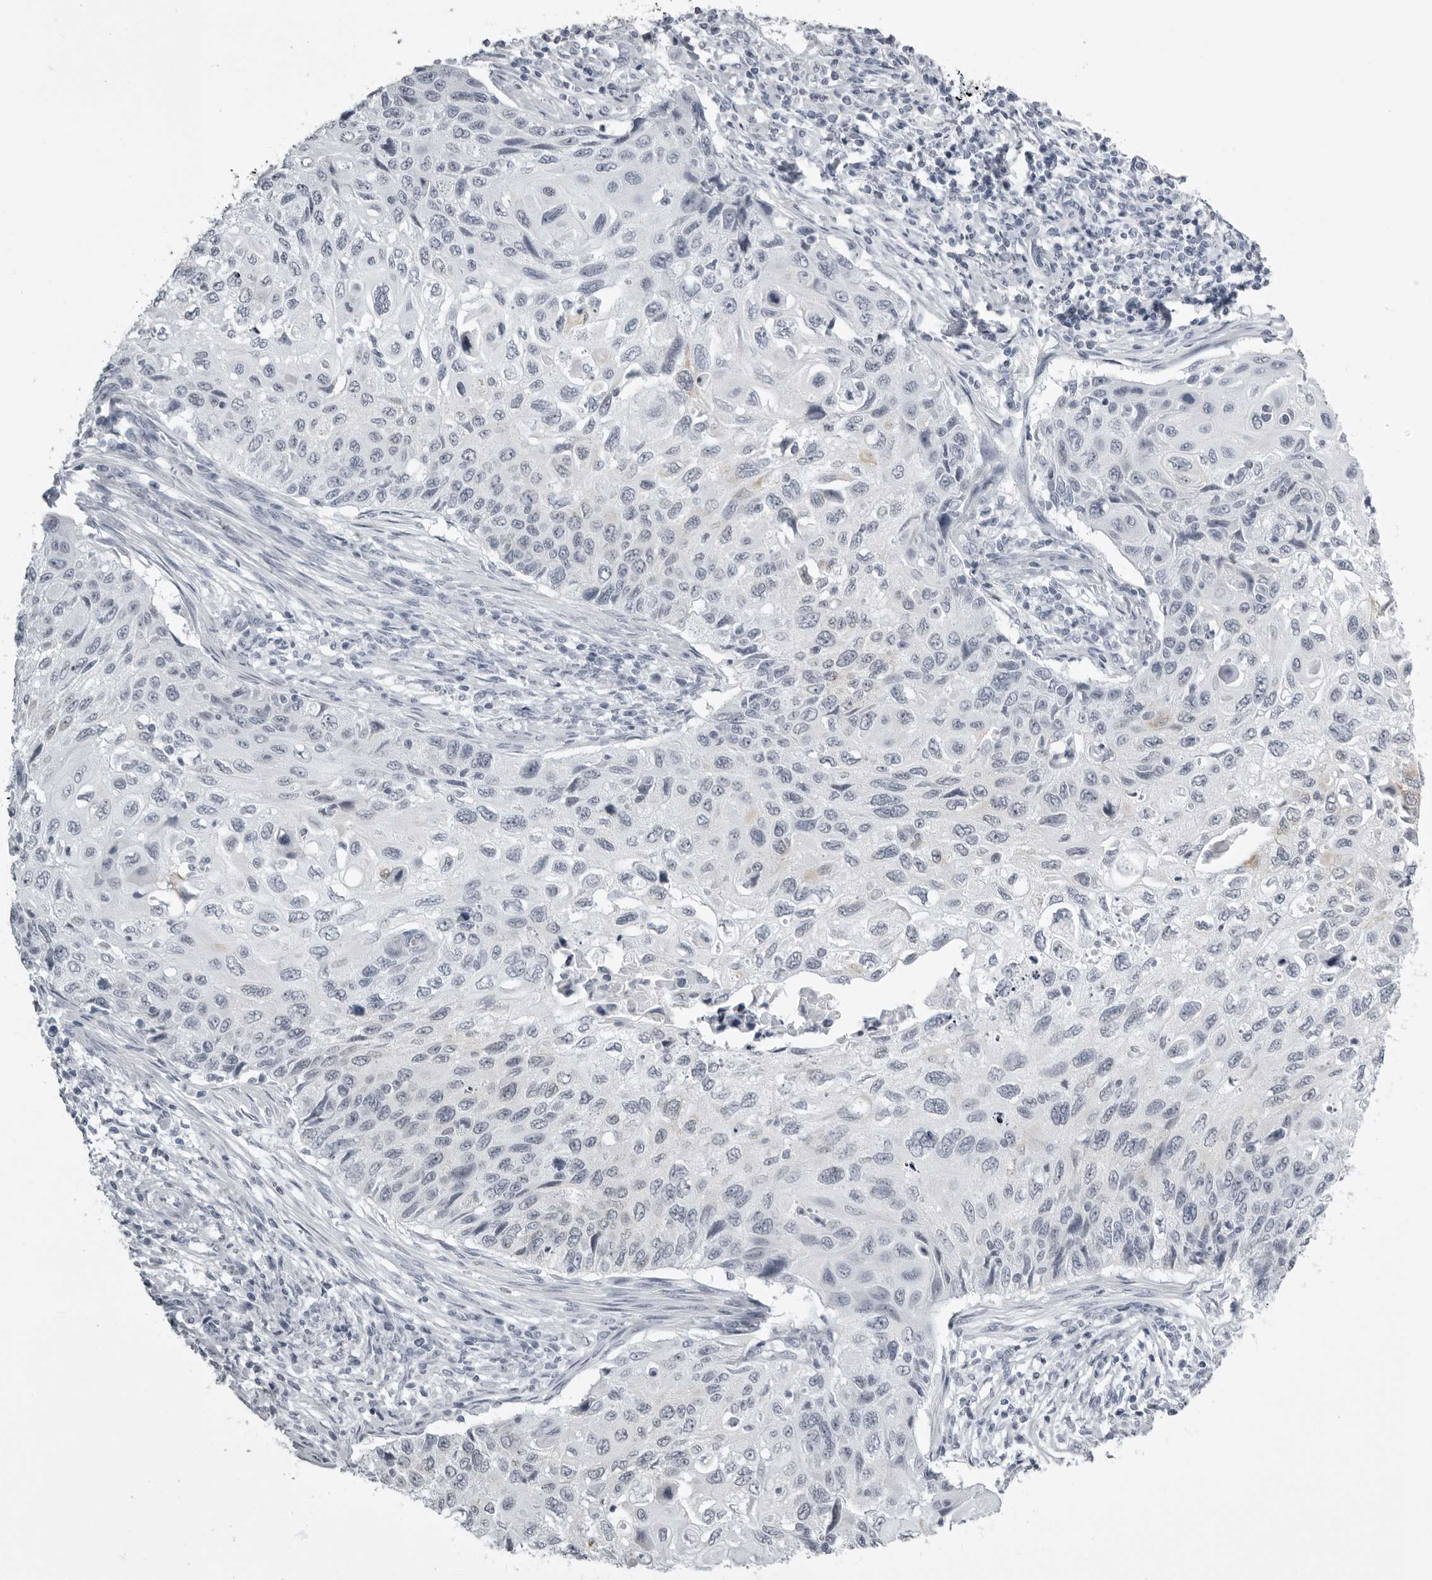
{"staining": {"intensity": "negative", "quantity": "none", "location": "none"}, "tissue": "cervical cancer", "cell_type": "Tumor cells", "image_type": "cancer", "snomed": [{"axis": "morphology", "description": "Squamous cell carcinoma, NOS"}, {"axis": "topography", "description": "Cervix"}], "caption": "This is an IHC histopathology image of cervical squamous cell carcinoma. There is no staining in tumor cells.", "gene": "UROD", "patient": {"sex": "female", "age": 70}}